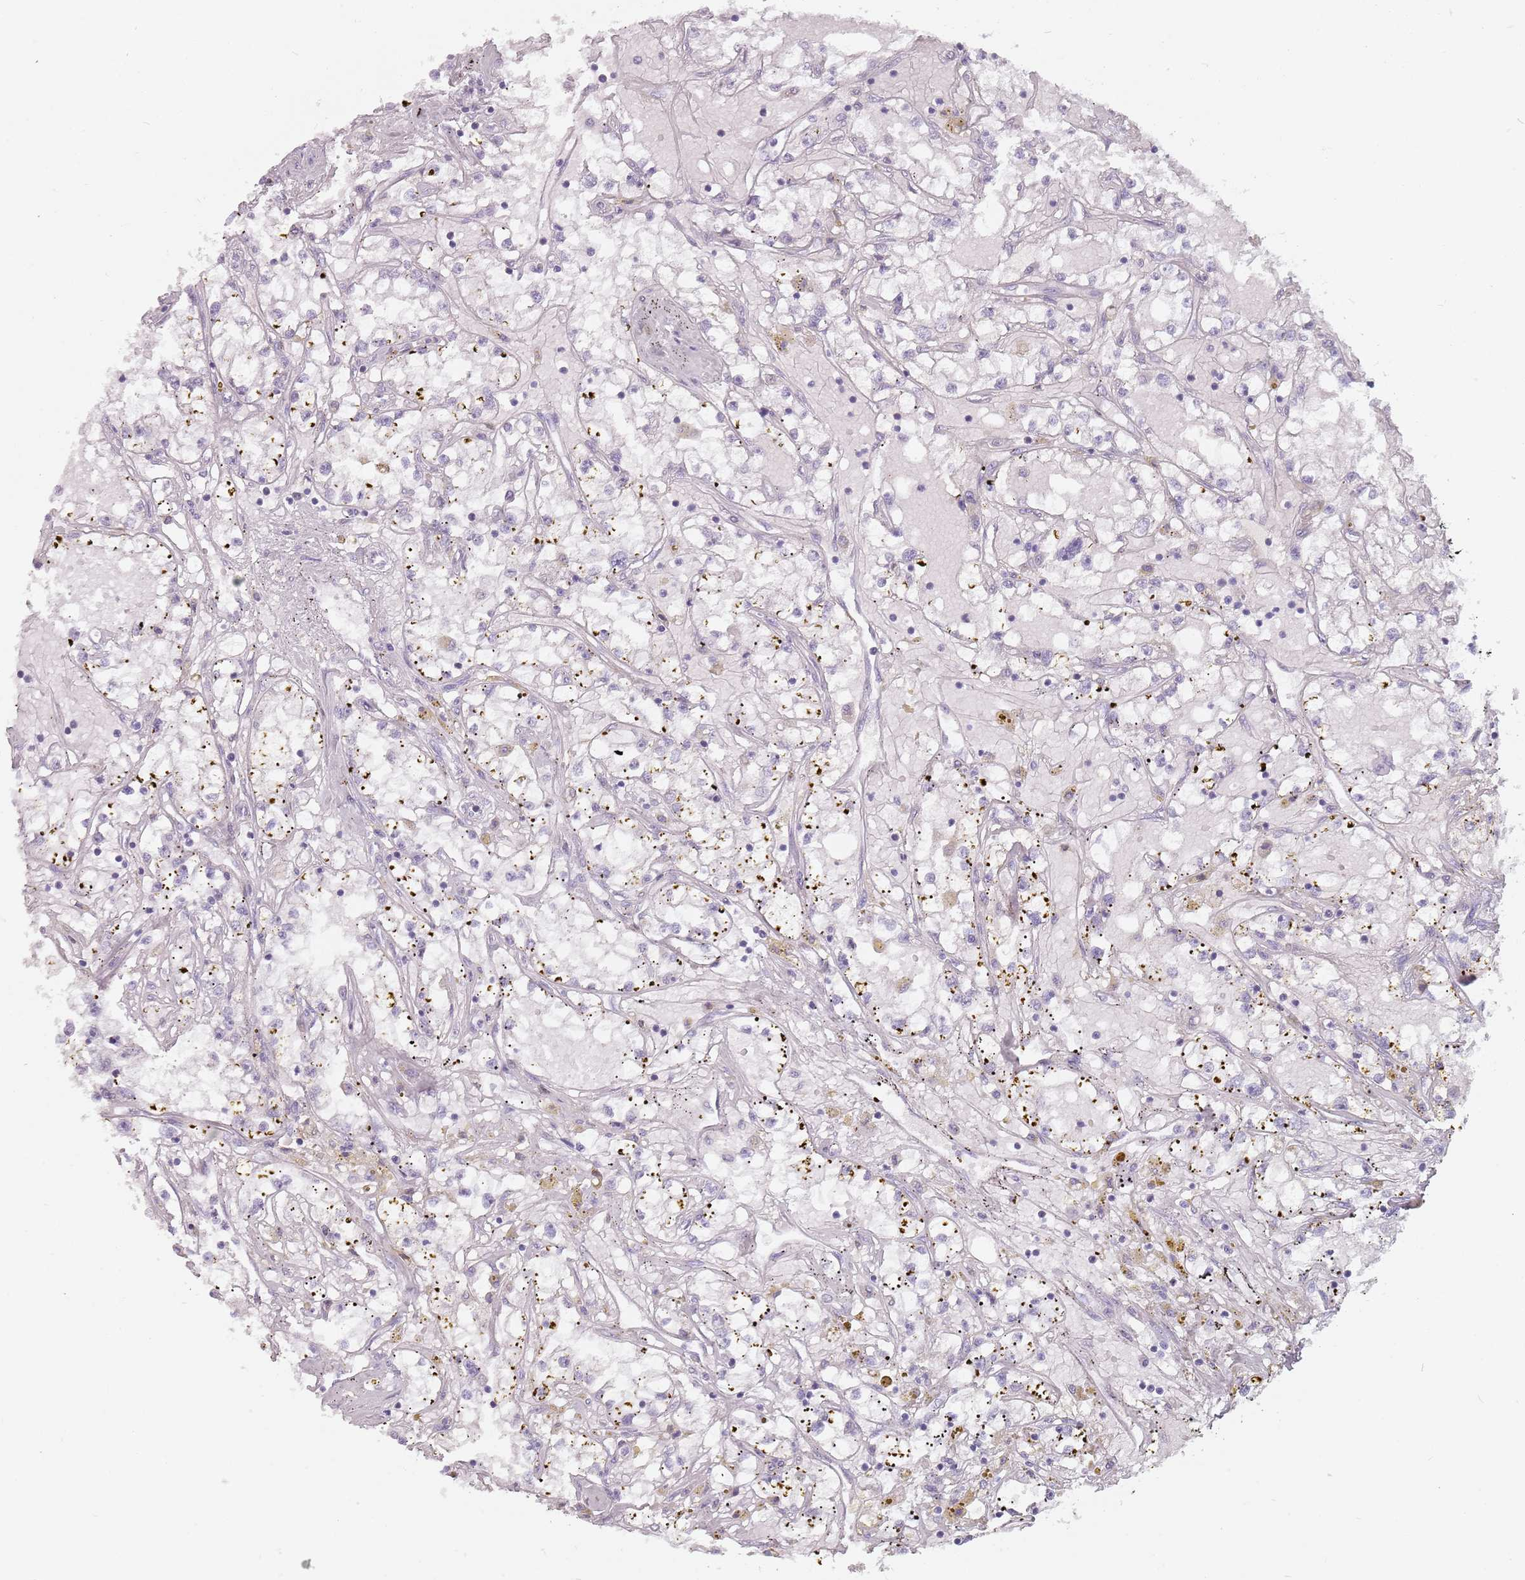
{"staining": {"intensity": "negative", "quantity": "none", "location": "none"}, "tissue": "renal cancer", "cell_type": "Tumor cells", "image_type": "cancer", "snomed": [{"axis": "morphology", "description": "Adenocarcinoma, NOS"}, {"axis": "topography", "description": "Kidney"}], "caption": "Histopathology image shows no protein positivity in tumor cells of renal adenocarcinoma tissue. (Stains: DAB immunohistochemistry with hematoxylin counter stain, Microscopy: brightfield microscopy at high magnification).", "gene": "CEP19", "patient": {"sex": "male", "age": 56}}